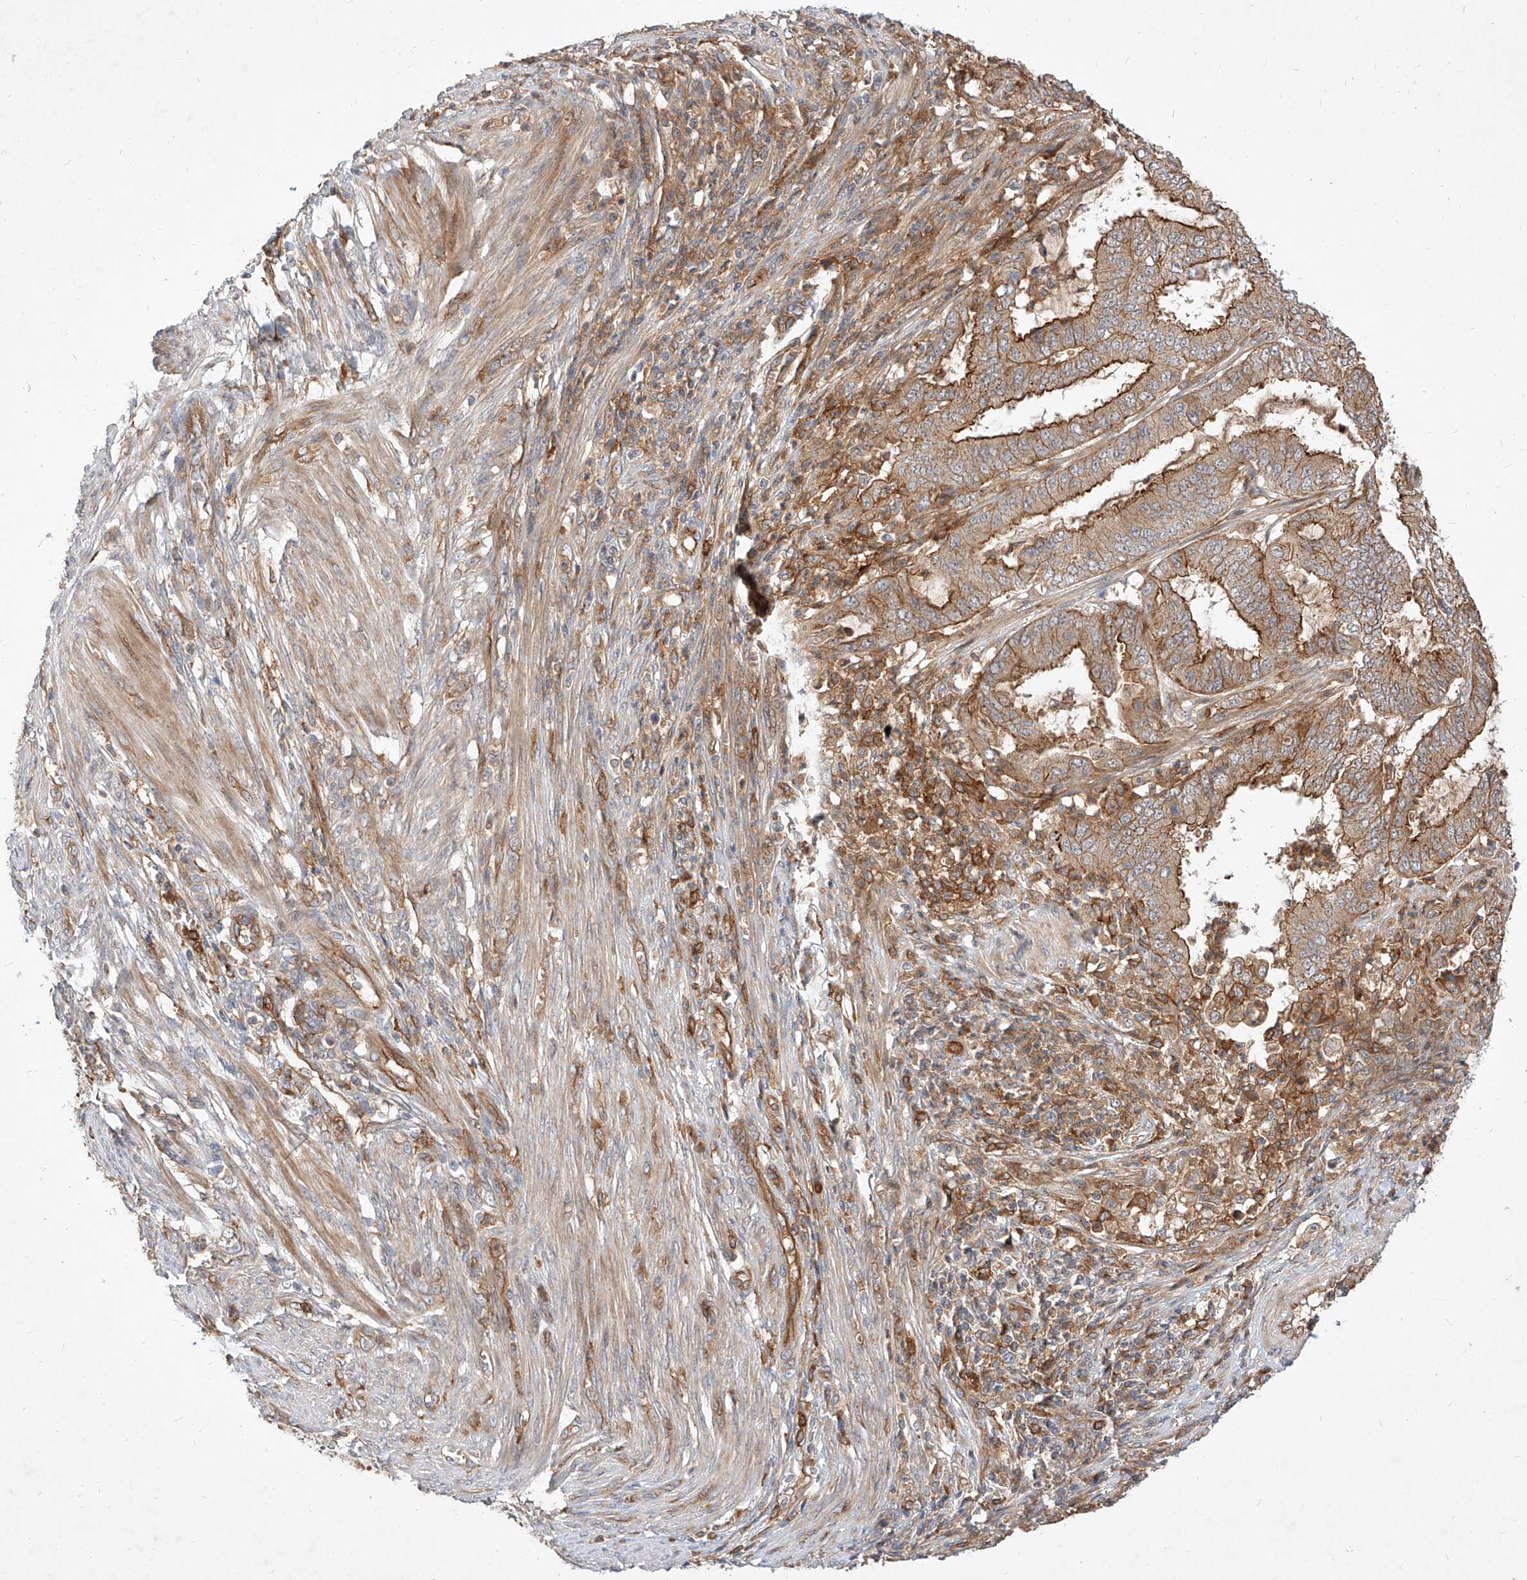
{"staining": {"intensity": "moderate", "quantity": ">75%", "location": "cytoplasmic/membranous"}, "tissue": "endometrial cancer", "cell_type": "Tumor cells", "image_type": "cancer", "snomed": [{"axis": "morphology", "description": "Adenocarcinoma, NOS"}, {"axis": "topography", "description": "Endometrium"}], "caption": "An image of adenocarcinoma (endometrial) stained for a protein reveals moderate cytoplasmic/membranous brown staining in tumor cells. (brown staining indicates protein expression, while blue staining denotes nuclei).", "gene": "NFAM1", "patient": {"sex": "female", "age": 51}}